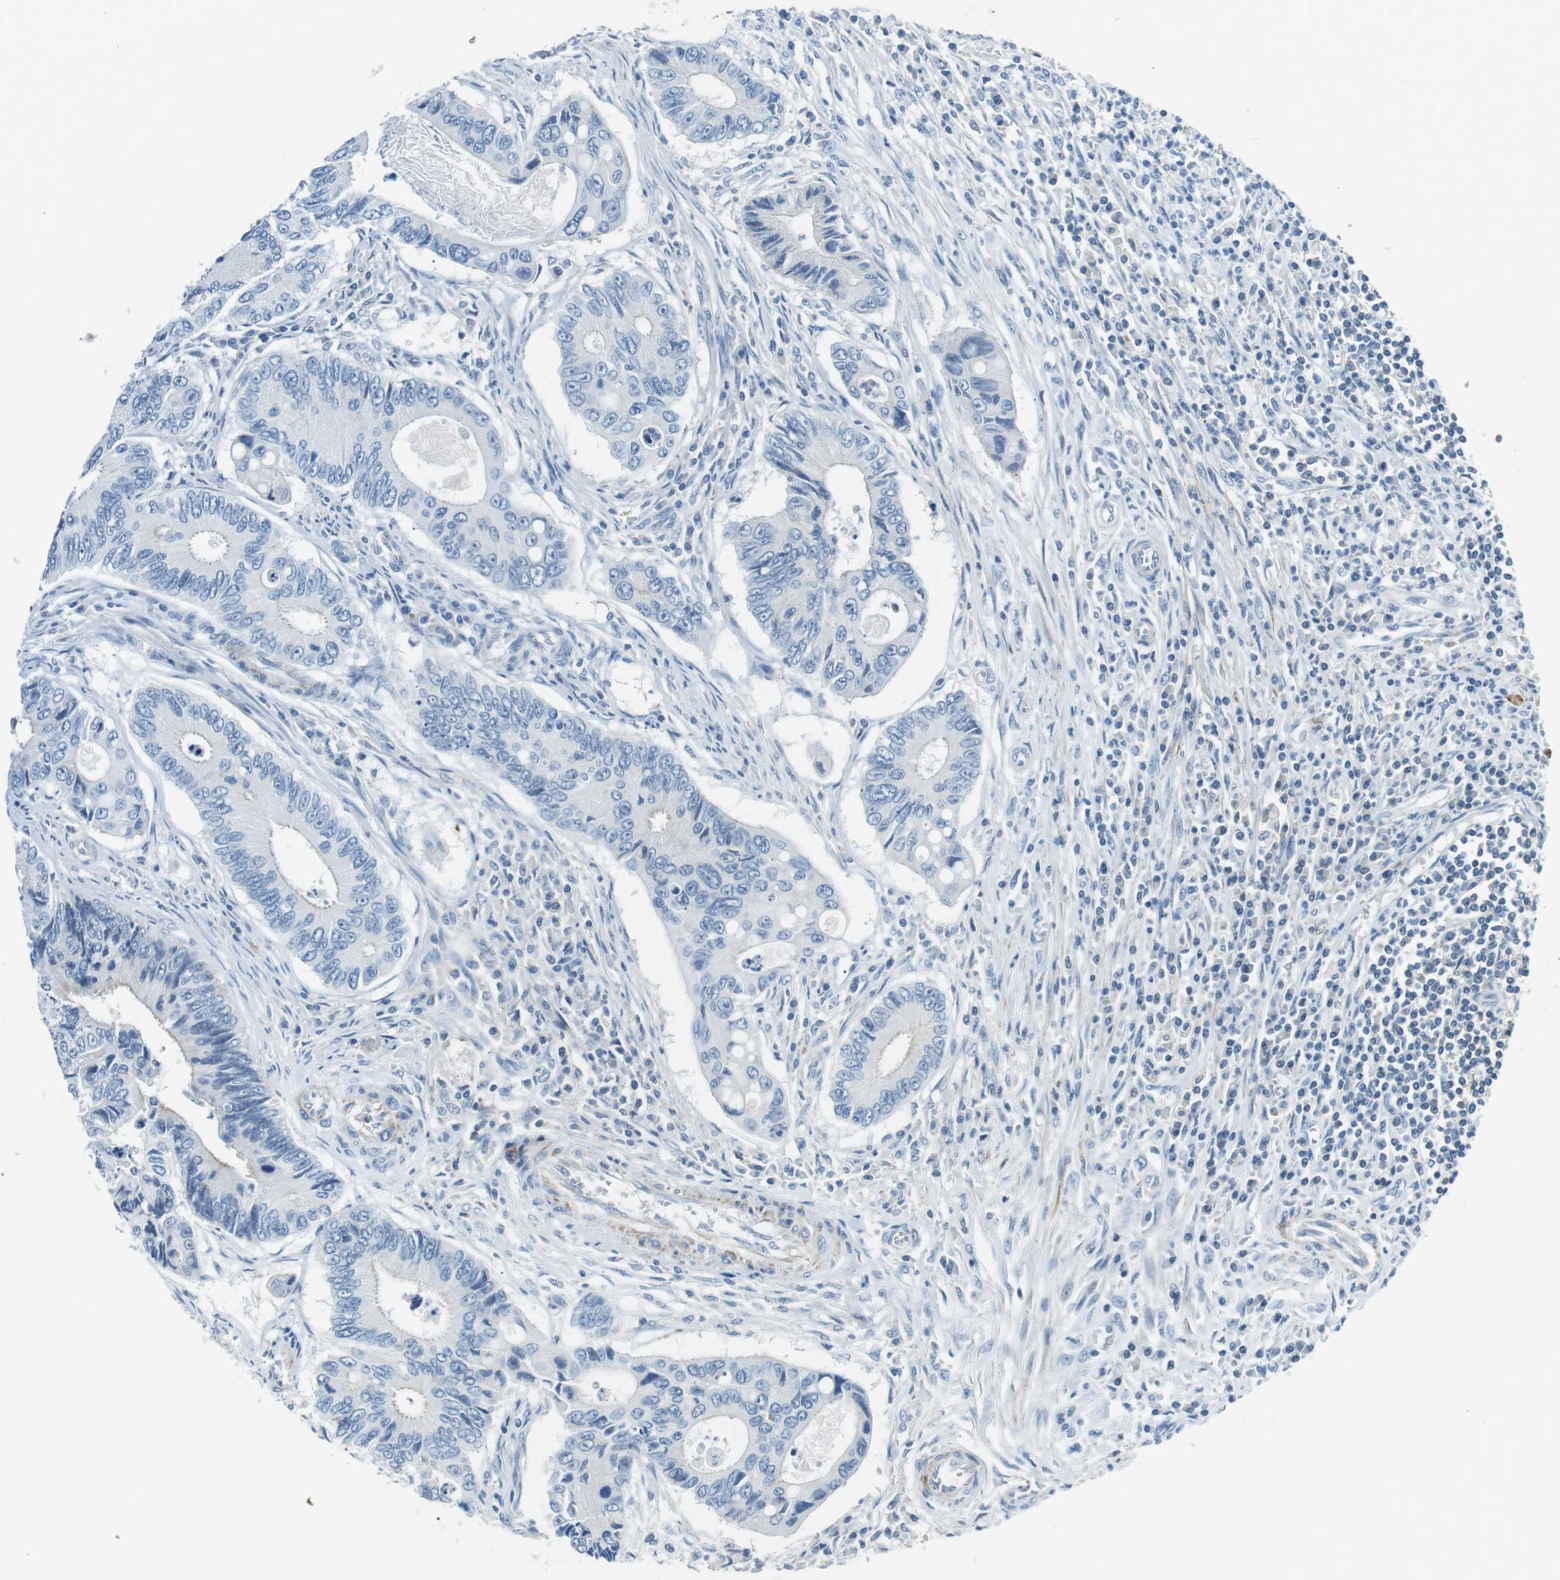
{"staining": {"intensity": "negative", "quantity": "none", "location": "none"}, "tissue": "colorectal cancer", "cell_type": "Tumor cells", "image_type": "cancer", "snomed": [{"axis": "morphology", "description": "Inflammation, NOS"}, {"axis": "morphology", "description": "Adenocarcinoma, NOS"}, {"axis": "topography", "description": "Colon"}], "caption": "A high-resolution histopathology image shows immunohistochemistry staining of colorectal adenocarcinoma, which demonstrates no significant expression in tumor cells.", "gene": "ARVCF", "patient": {"sex": "male", "age": 72}}